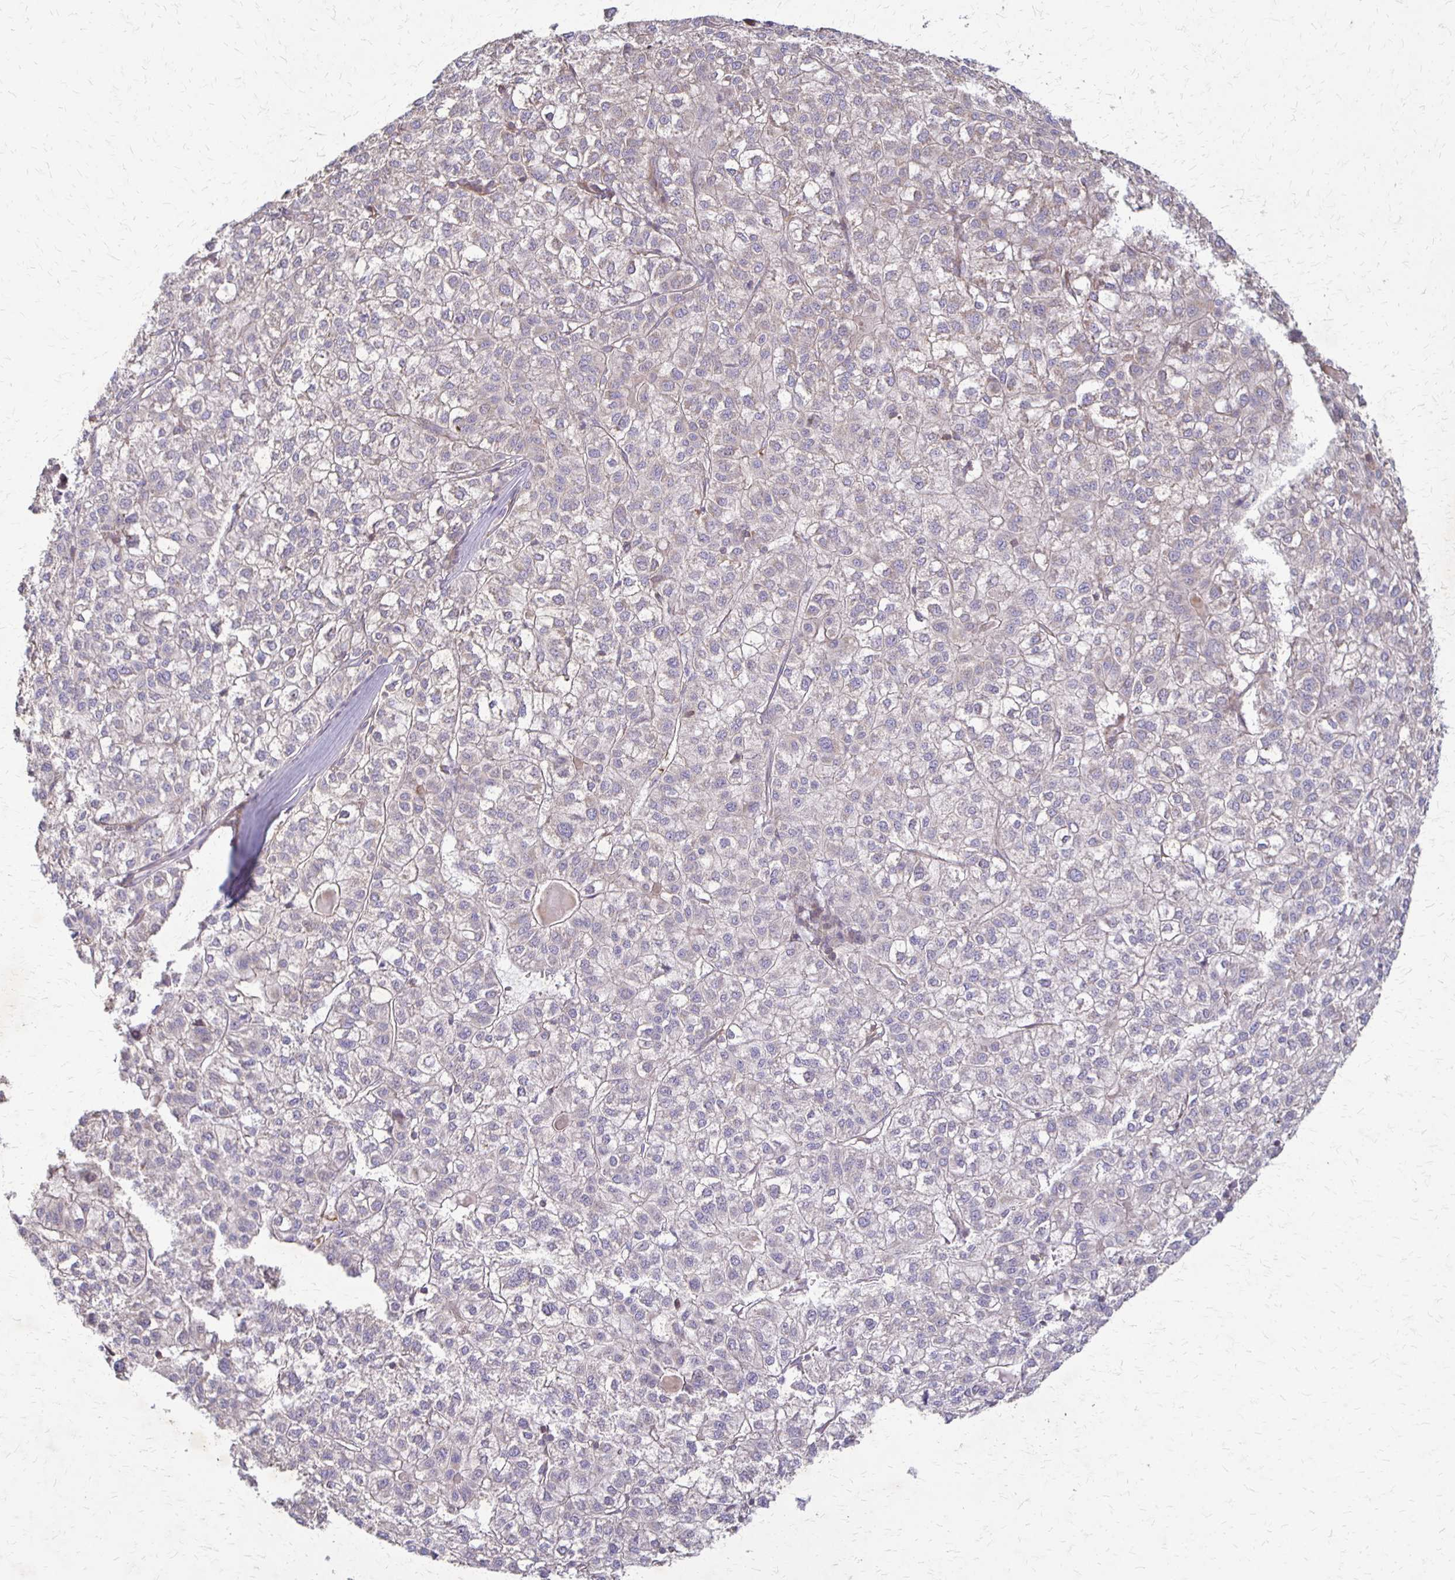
{"staining": {"intensity": "negative", "quantity": "none", "location": "none"}, "tissue": "liver cancer", "cell_type": "Tumor cells", "image_type": "cancer", "snomed": [{"axis": "morphology", "description": "Carcinoma, Hepatocellular, NOS"}, {"axis": "topography", "description": "Liver"}], "caption": "Histopathology image shows no significant protein expression in tumor cells of liver cancer. The staining was performed using DAB to visualize the protein expression in brown, while the nuclei were stained in blue with hematoxylin (Magnification: 20x).", "gene": "EIF4EBP2", "patient": {"sex": "female", "age": 43}}